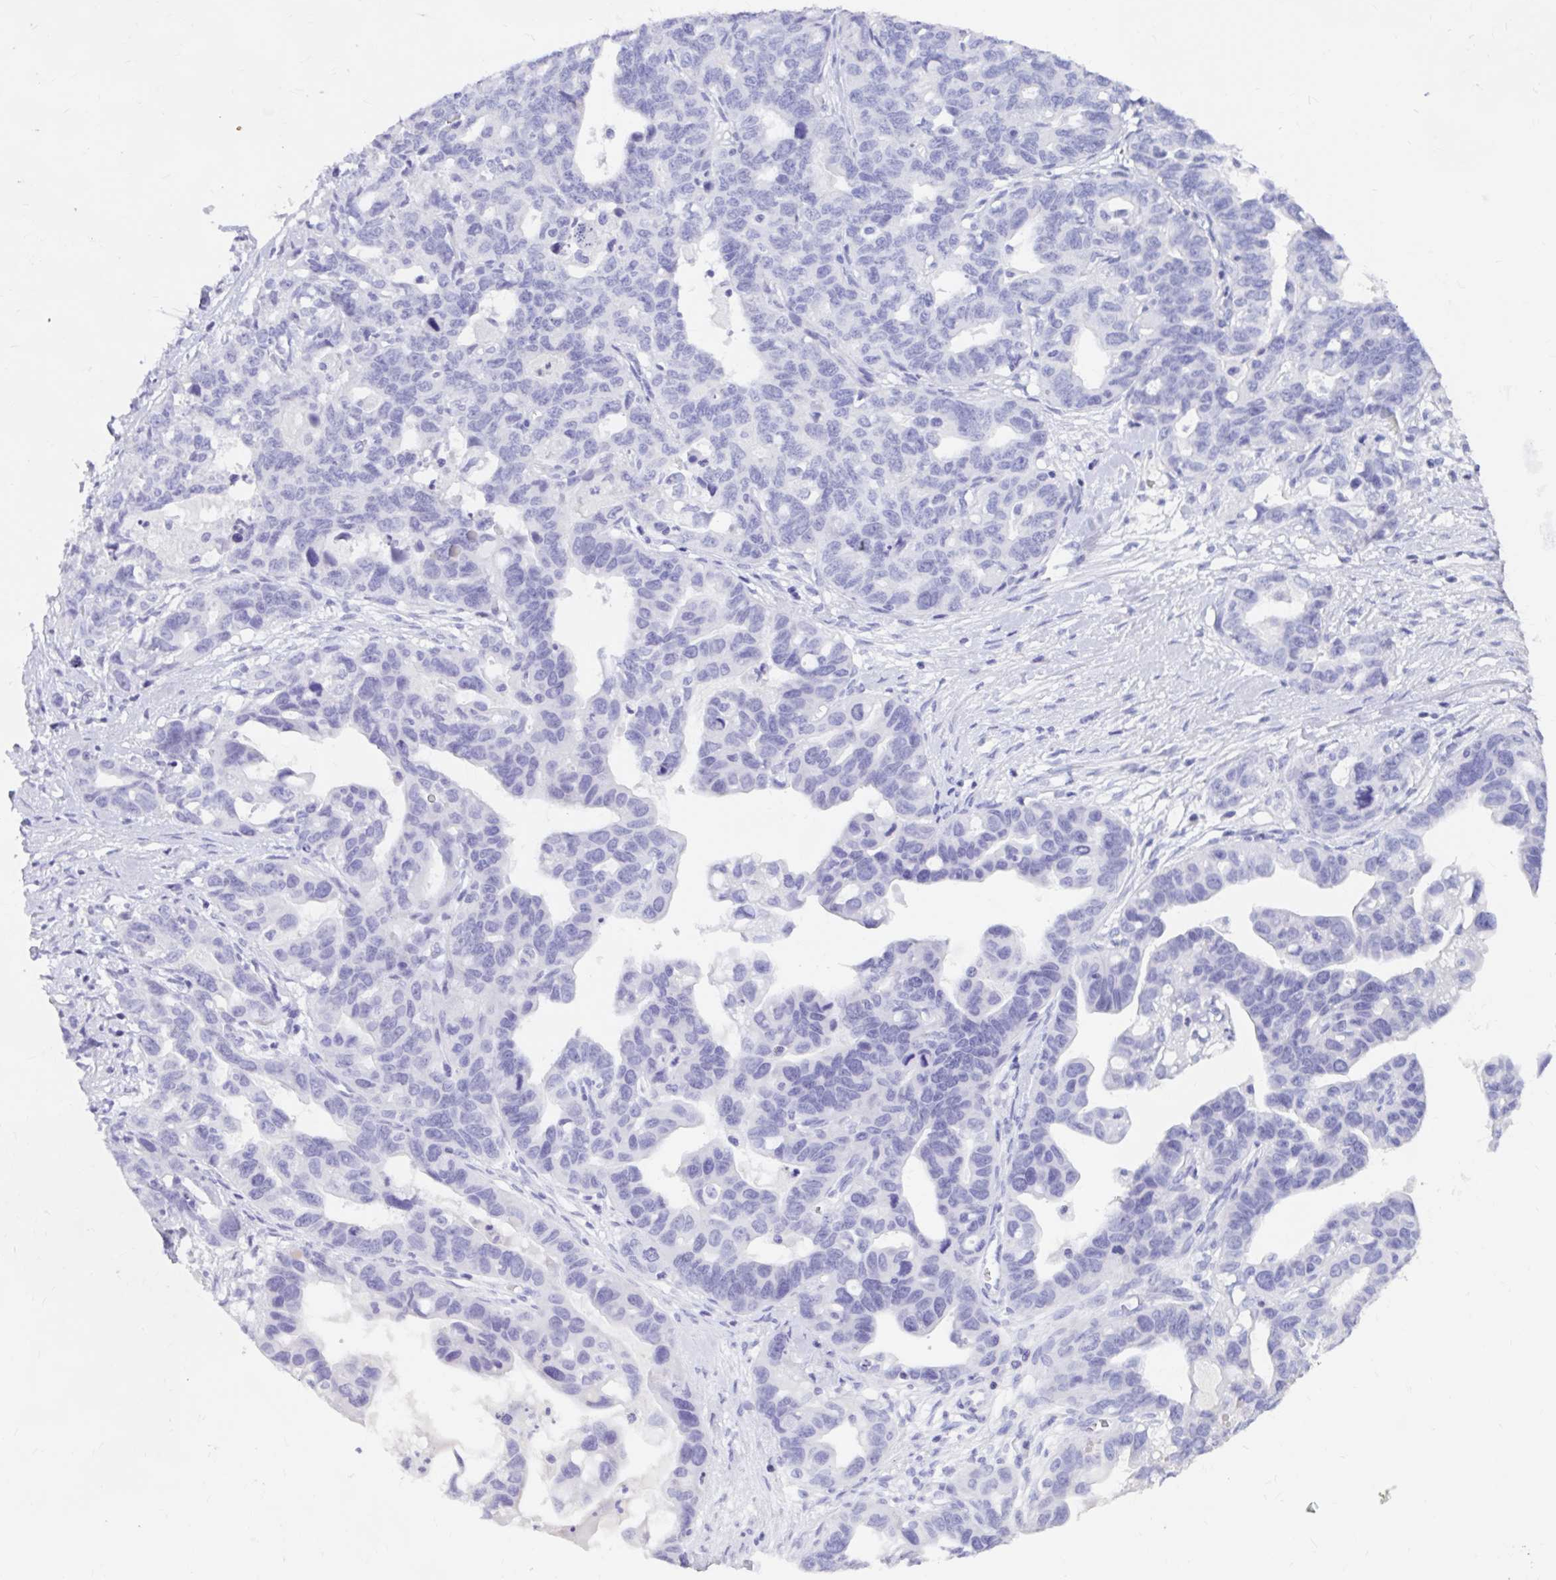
{"staining": {"intensity": "negative", "quantity": "none", "location": "none"}, "tissue": "ovarian cancer", "cell_type": "Tumor cells", "image_type": "cancer", "snomed": [{"axis": "morphology", "description": "Cystadenocarcinoma, serous, NOS"}, {"axis": "topography", "description": "Ovary"}], "caption": "The histopathology image reveals no staining of tumor cells in ovarian cancer.", "gene": "DPEP3", "patient": {"sex": "female", "age": 69}}